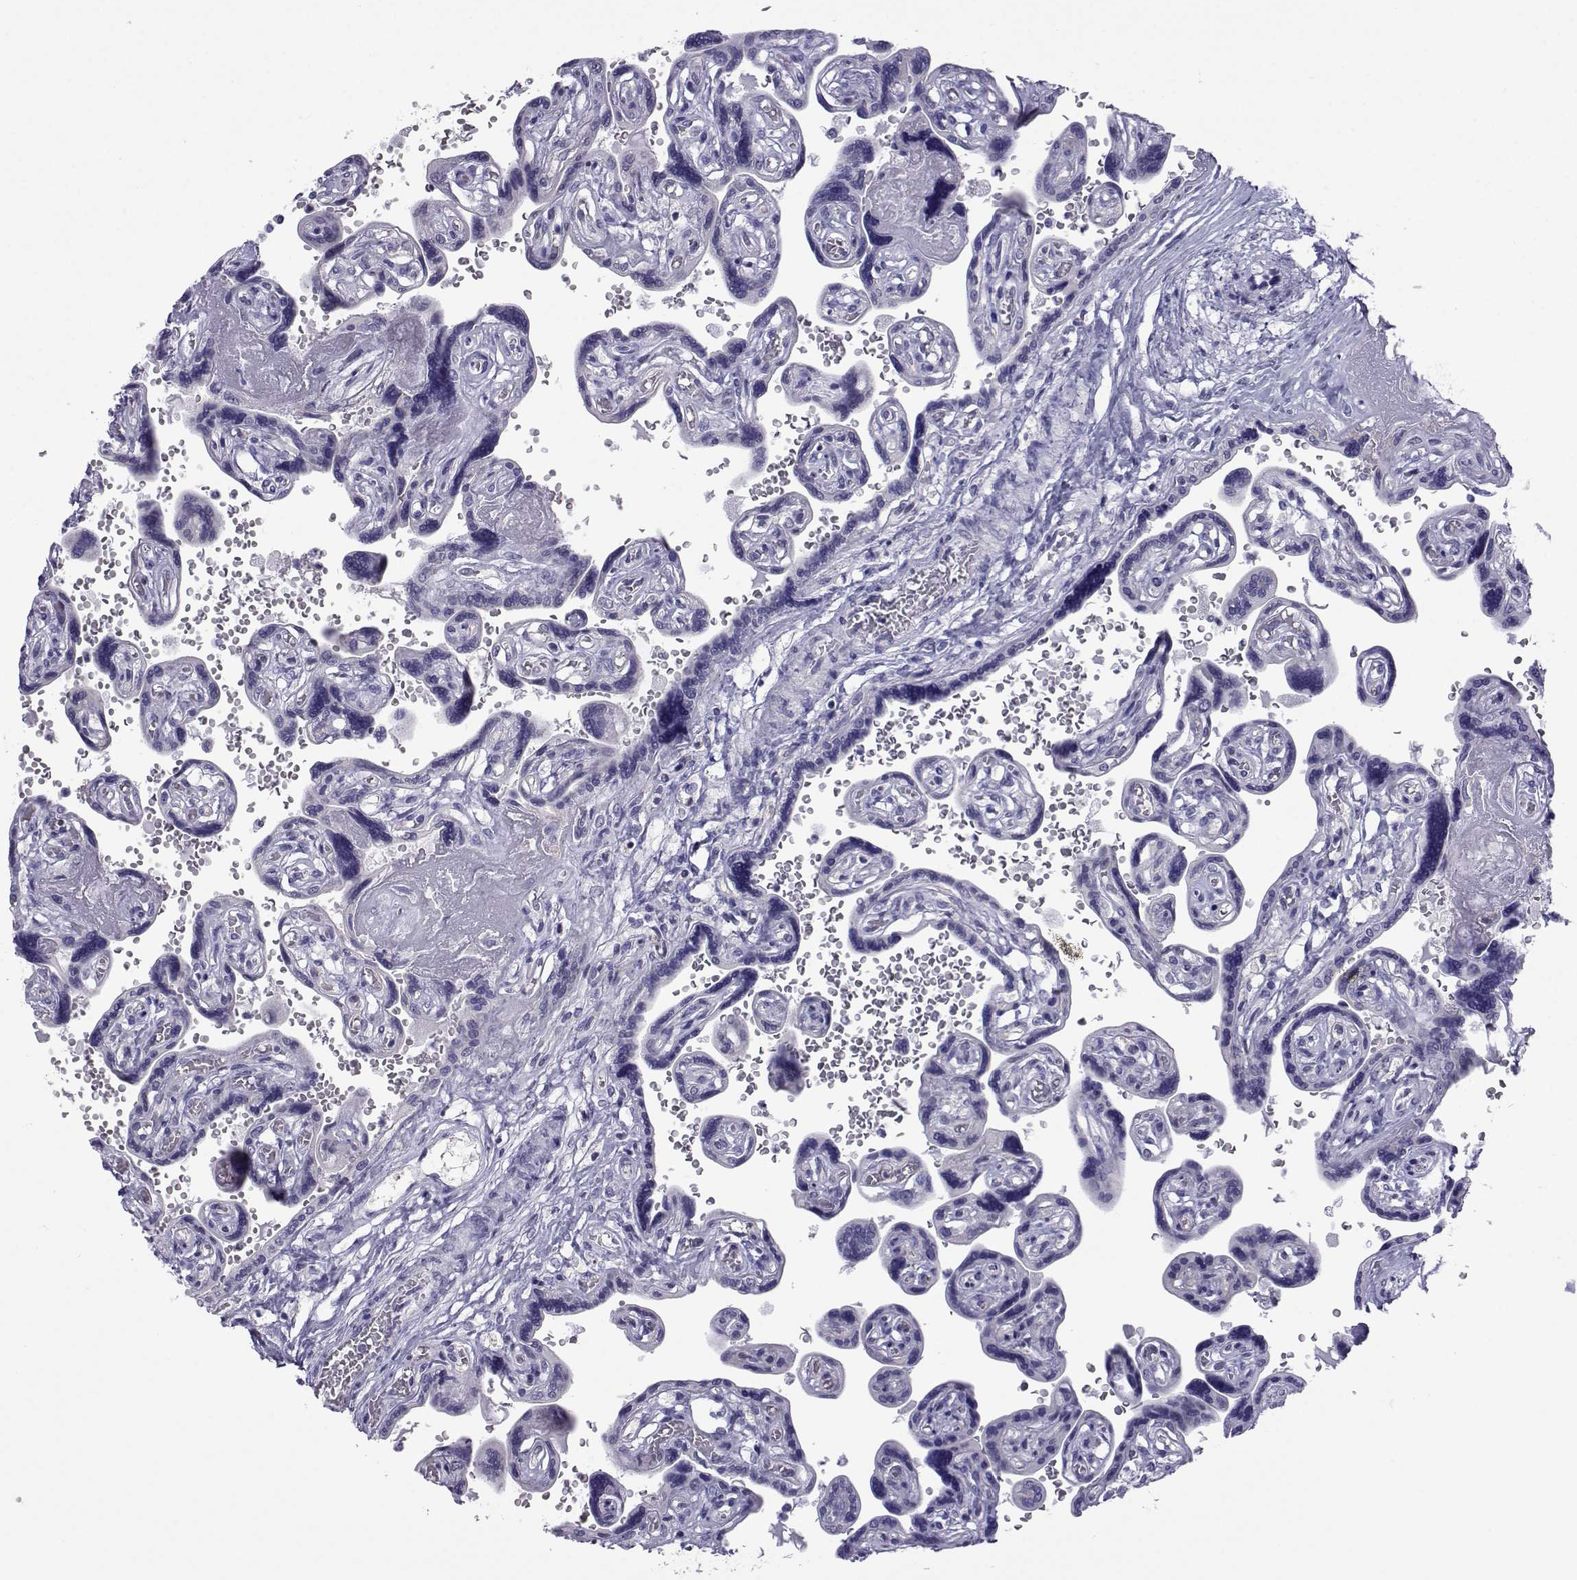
{"staining": {"intensity": "negative", "quantity": "none", "location": "none"}, "tissue": "placenta", "cell_type": "Decidual cells", "image_type": "normal", "snomed": [{"axis": "morphology", "description": "Normal tissue, NOS"}, {"axis": "topography", "description": "Placenta"}], "caption": "This photomicrograph is of benign placenta stained with immunohistochemistry to label a protein in brown with the nuclei are counter-stained blue. There is no positivity in decidual cells.", "gene": "COL22A1", "patient": {"sex": "female", "age": 32}}